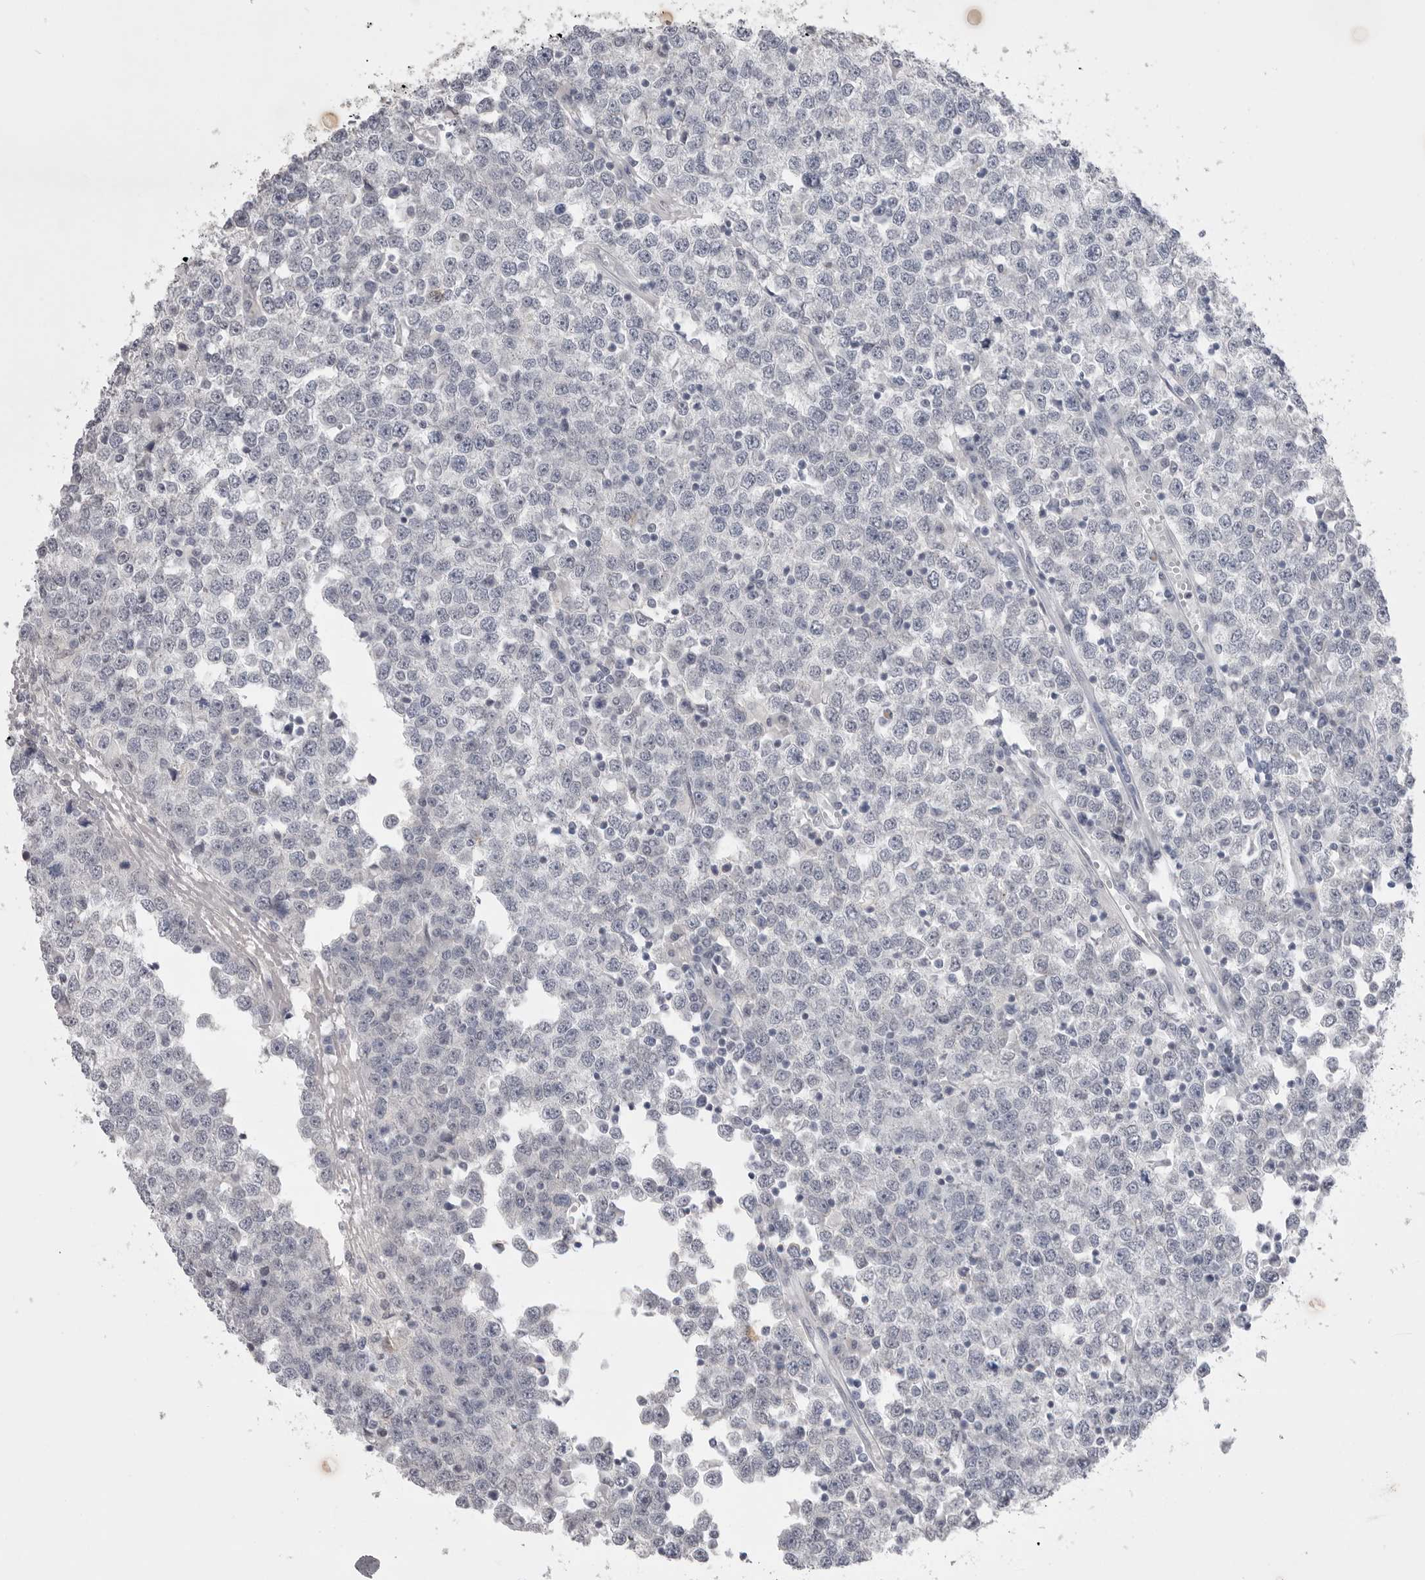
{"staining": {"intensity": "negative", "quantity": "none", "location": "none"}, "tissue": "testis cancer", "cell_type": "Tumor cells", "image_type": "cancer", "snomed": [{"axis": "morphology", "description": "Seminoma, NOS"}, {"axis": "topography", "description": "Testis"}], "caption": "IHC image of seminoma (testis) stained for a protein (brown), which demonstrates no positivity in tumor cells. Brightfield microscopy of immunohistochemistry stained with DAB (brown) and hematoxylin (blue), captured at high magnification.", "gene": "ZBTB7B", "patient": {"sex": "male", "age": 65}}